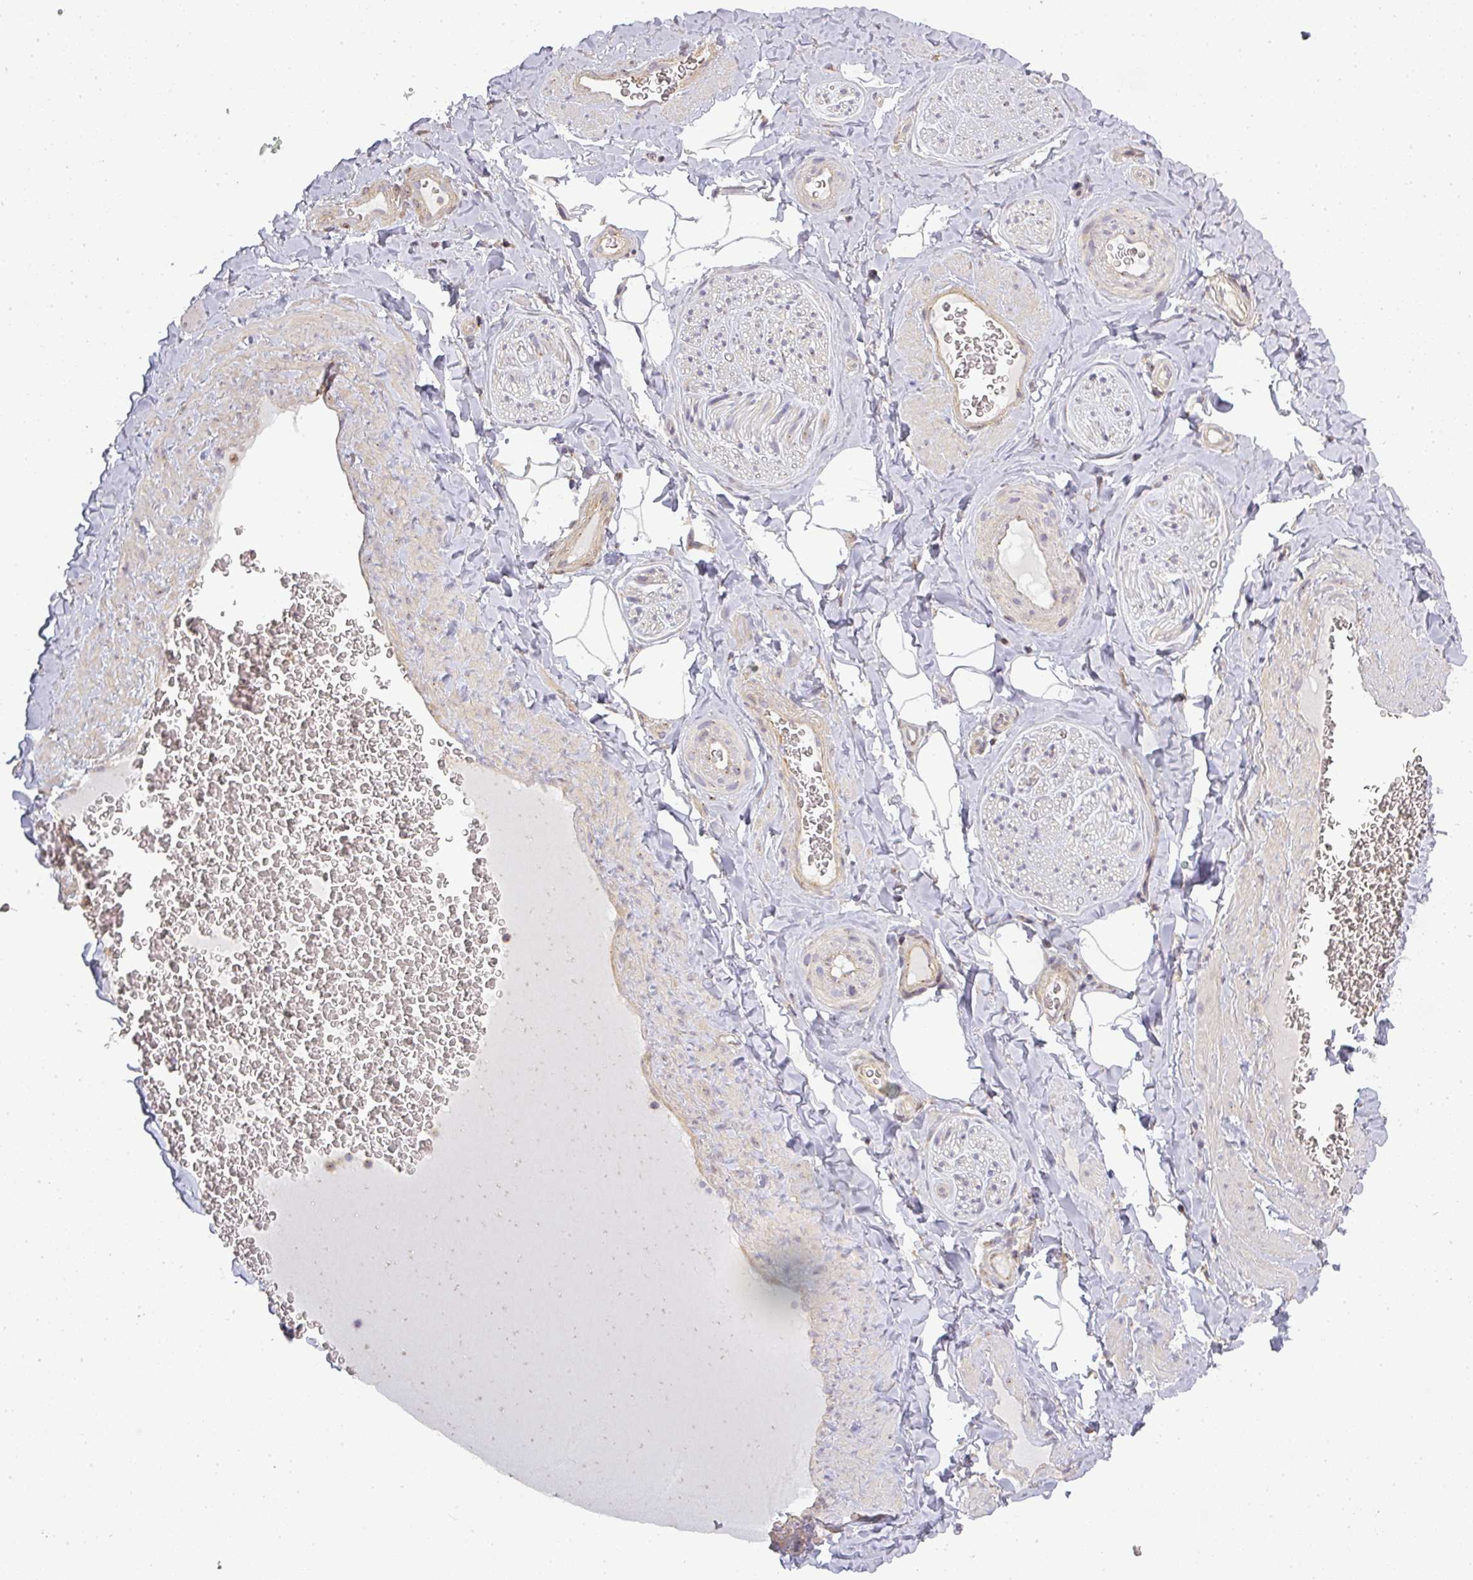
{"staining": {"intensity": "negative", "quantity": "none", "location": "none"}, "tissue": "adipose tissue", "cell_type": "Adipocytes", "image_type": "normal", "snomed": [{"axis": "morphology", "description": "Normal tissue, NOS"}, {"axis": "topography", "description": "Soft tissue"}, {"axis": "topography", "description": "Adipose tissue"}, {"axis": "topography", "description": "Vascular tissue"}, {"axis": "topography", "description": "Peripheral nerve tissue"}], "caption": "Immunohistochemical staining of normal adipose tissue demonstrates no significant positivity in adipocytes. (DAB immunohistochemistry visualized using brightfield microscopy, high magnification).", "gene": "NIN", "patient": {"sex": "male", "age": 46}}